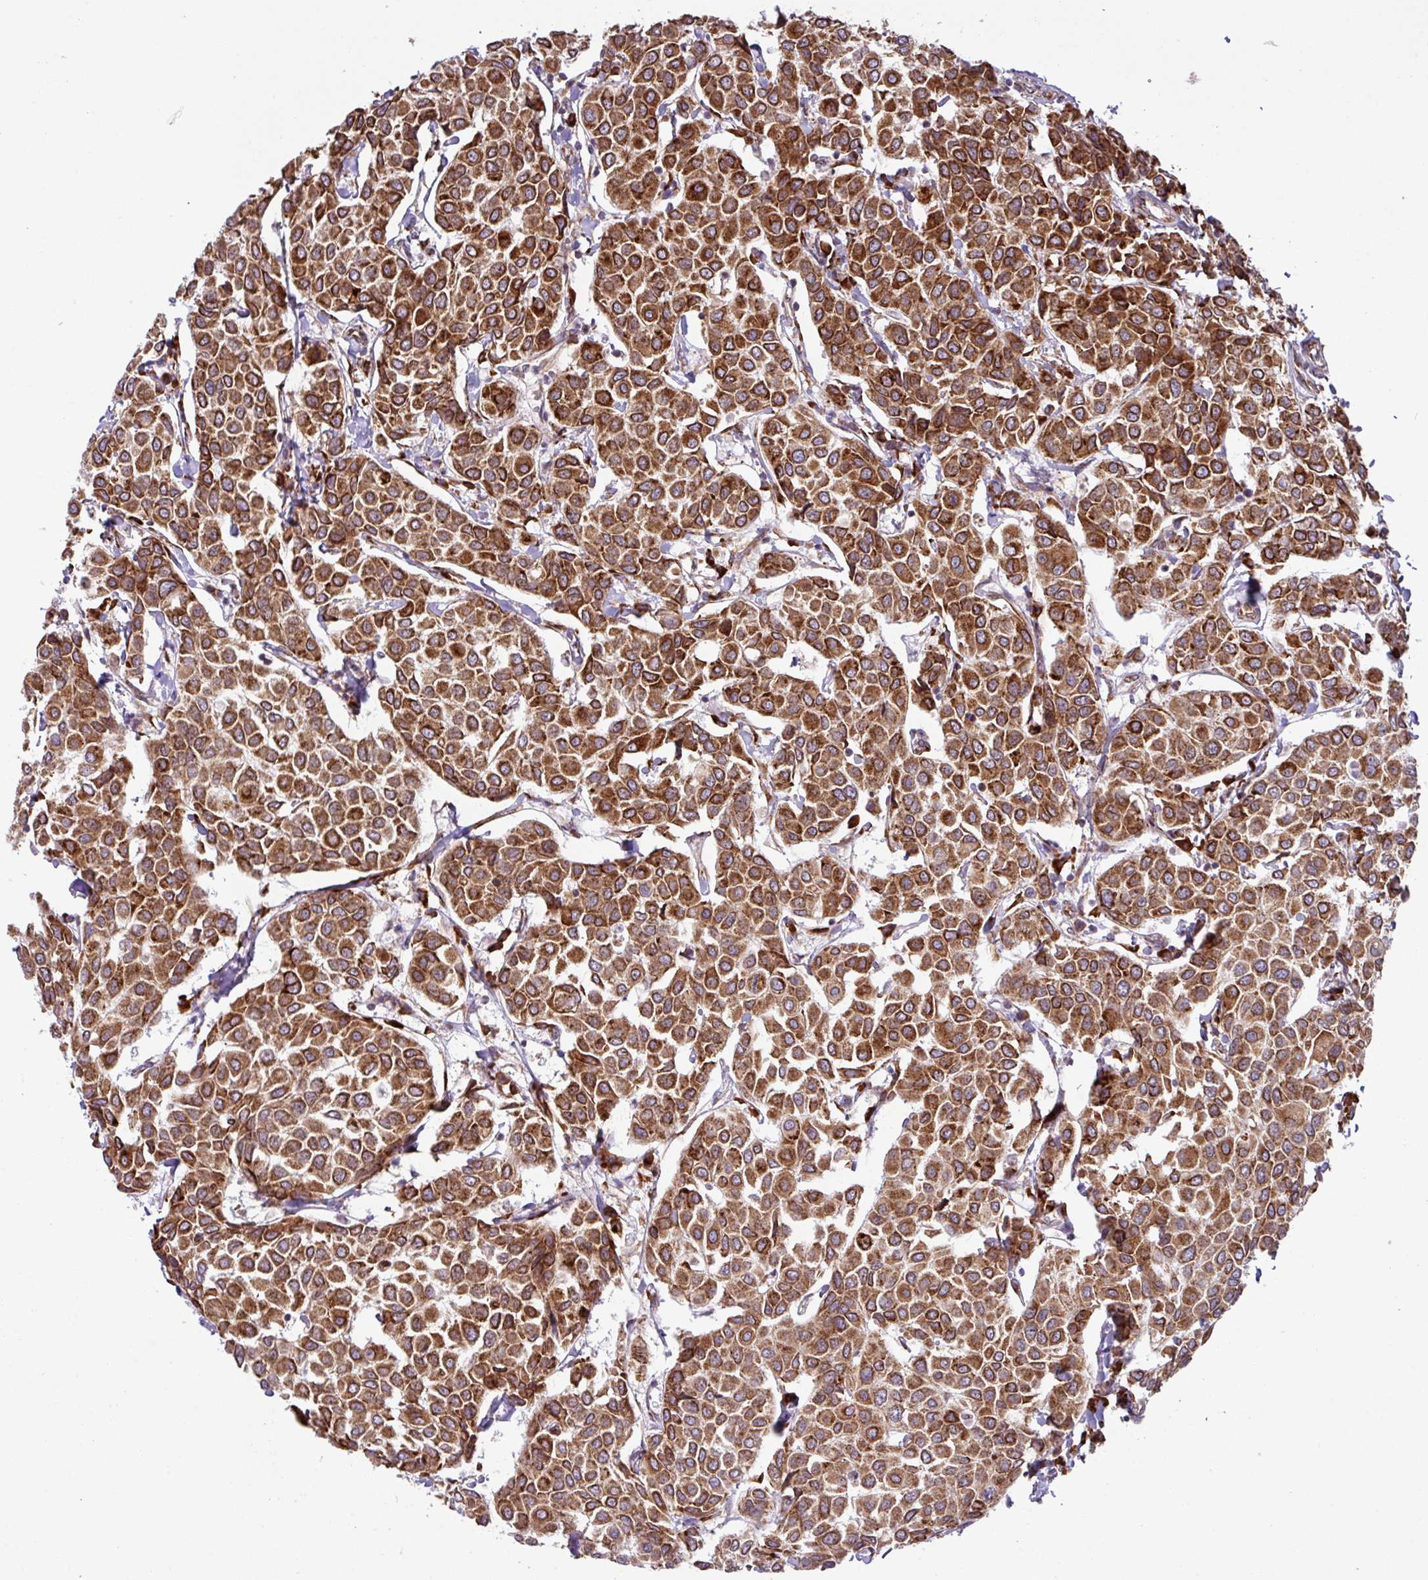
{"staining": {"intensity": "strong", "quantity": ">75%", "location": "cytoplasmic/membranous"}, "tissue": "breast cancer", "cell_type": "Tumor cells", "image_type": "cancer", "snomed": [{"axis": "morphology", "description": "Duct carcinoma"}, {"axis": "topography", "description": "Breast"}], "caption": "Human intraductal carcinoma (breast) stained for a protein (brown) shows strong cytoplasmic/membranous positive expression in approximately >75% of tumor cells.", "gene": "SLC39A7", "patient": {"sex": "female", "age": 55}}